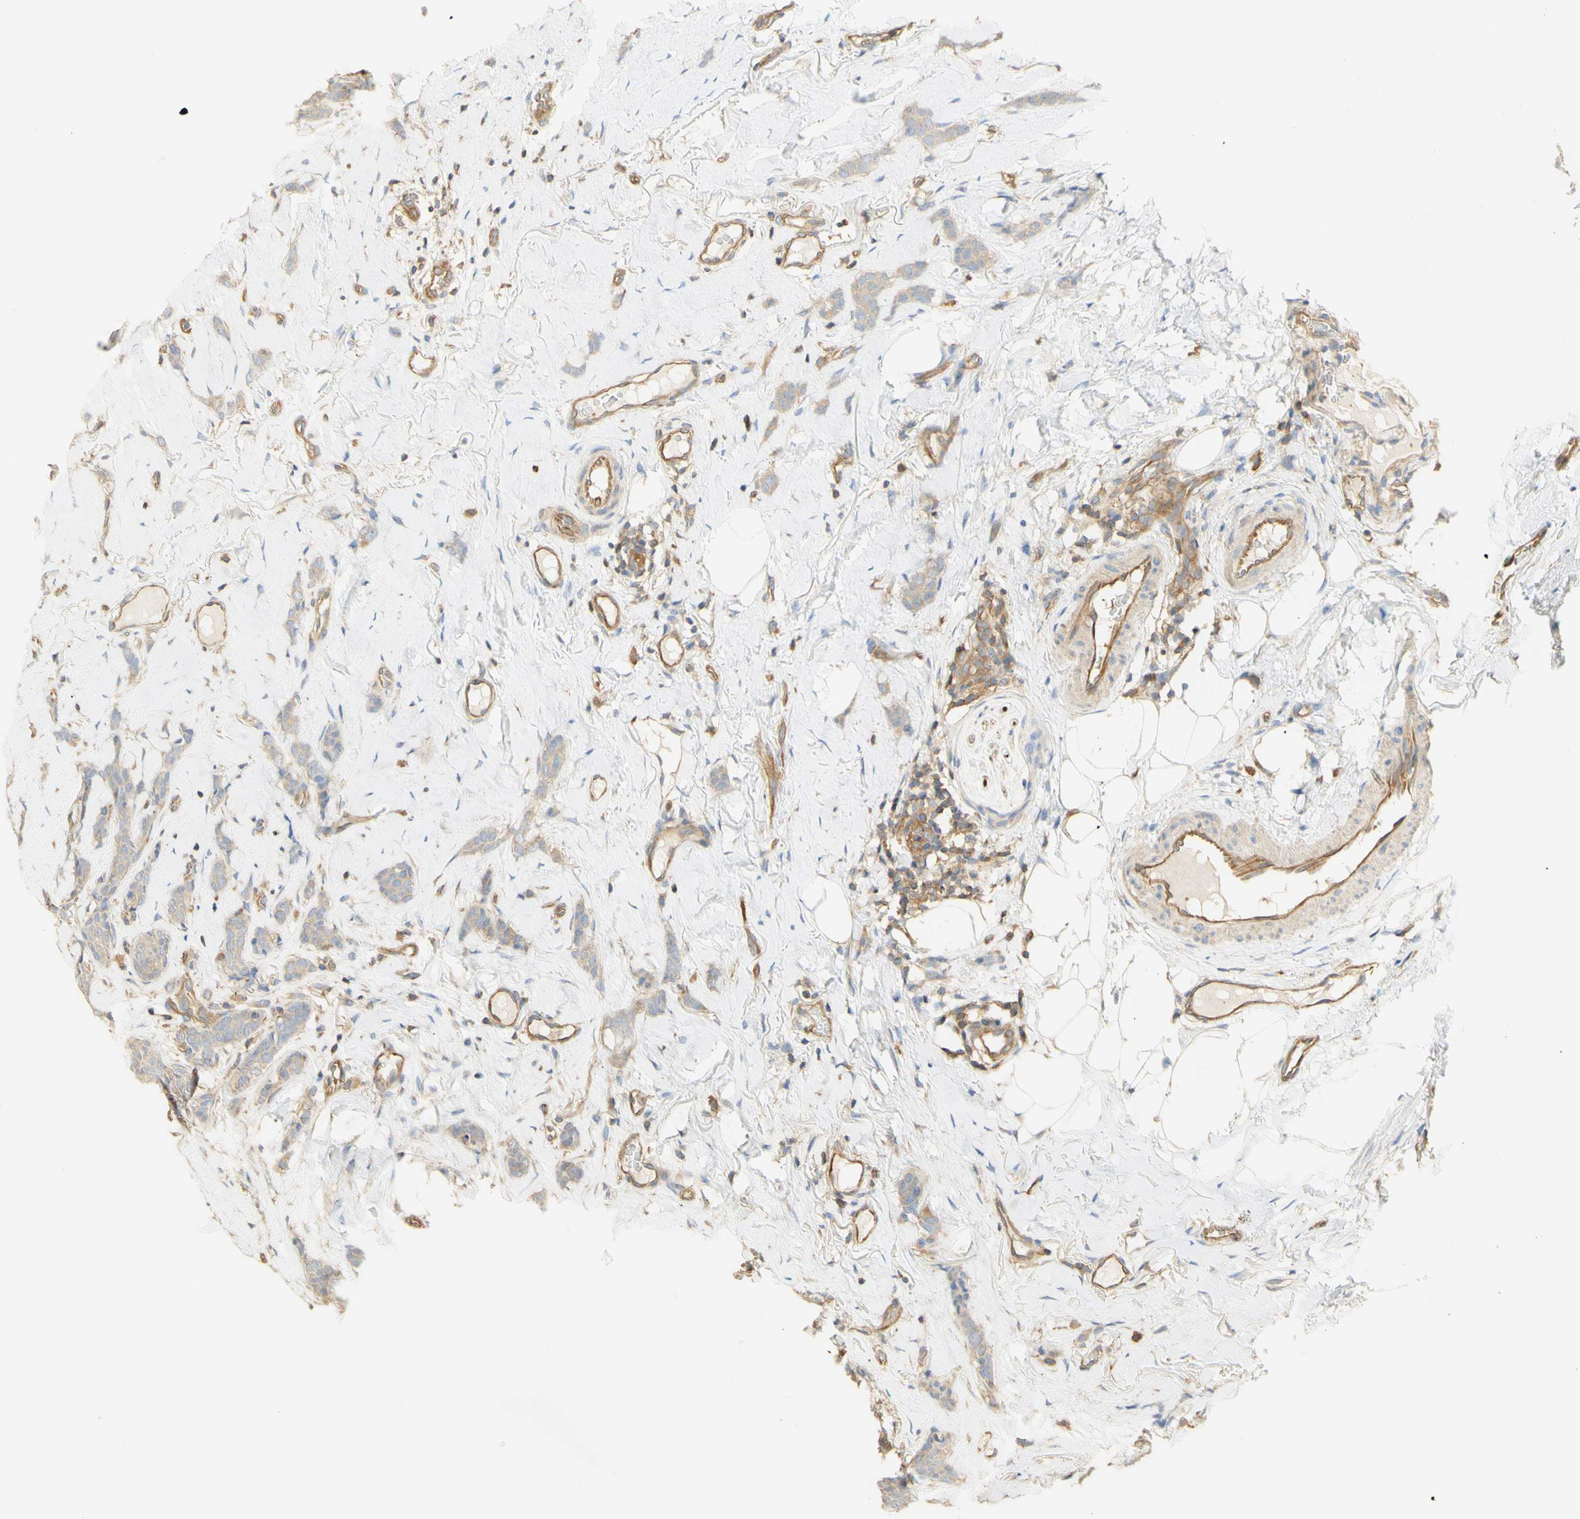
{"staining": {"intensity": "weak", "quantity": "25%-75%", "location": "cytoplasmic/membranous"}, "tissue": "breast cancer", "cell_type": "Tumor cells", "image_type": "cancer", "snomed": [{"axis": "morphology", "description": "Lobular carcinoma"}, {"axis": "topography", "description": "Skin"}, {"axis": "topography", "description": "Breast"}], "caption": "Immunohistochemistry staining of breast cancer (lobular carcinoma), which displays low levels of weak cytoplasmic/membranous expression in approximately 25%-75% of tumor cells indicating weak cytoplasmic/membranous protein positivity. The staining was performed using DAB (3,3'-diaminobenzidine) (brown) for protein detection and nuclei were counterstained in hematoxylin (blue).", "gene": "KCNE4", "patient": {"sex": "female", "age": 46}}